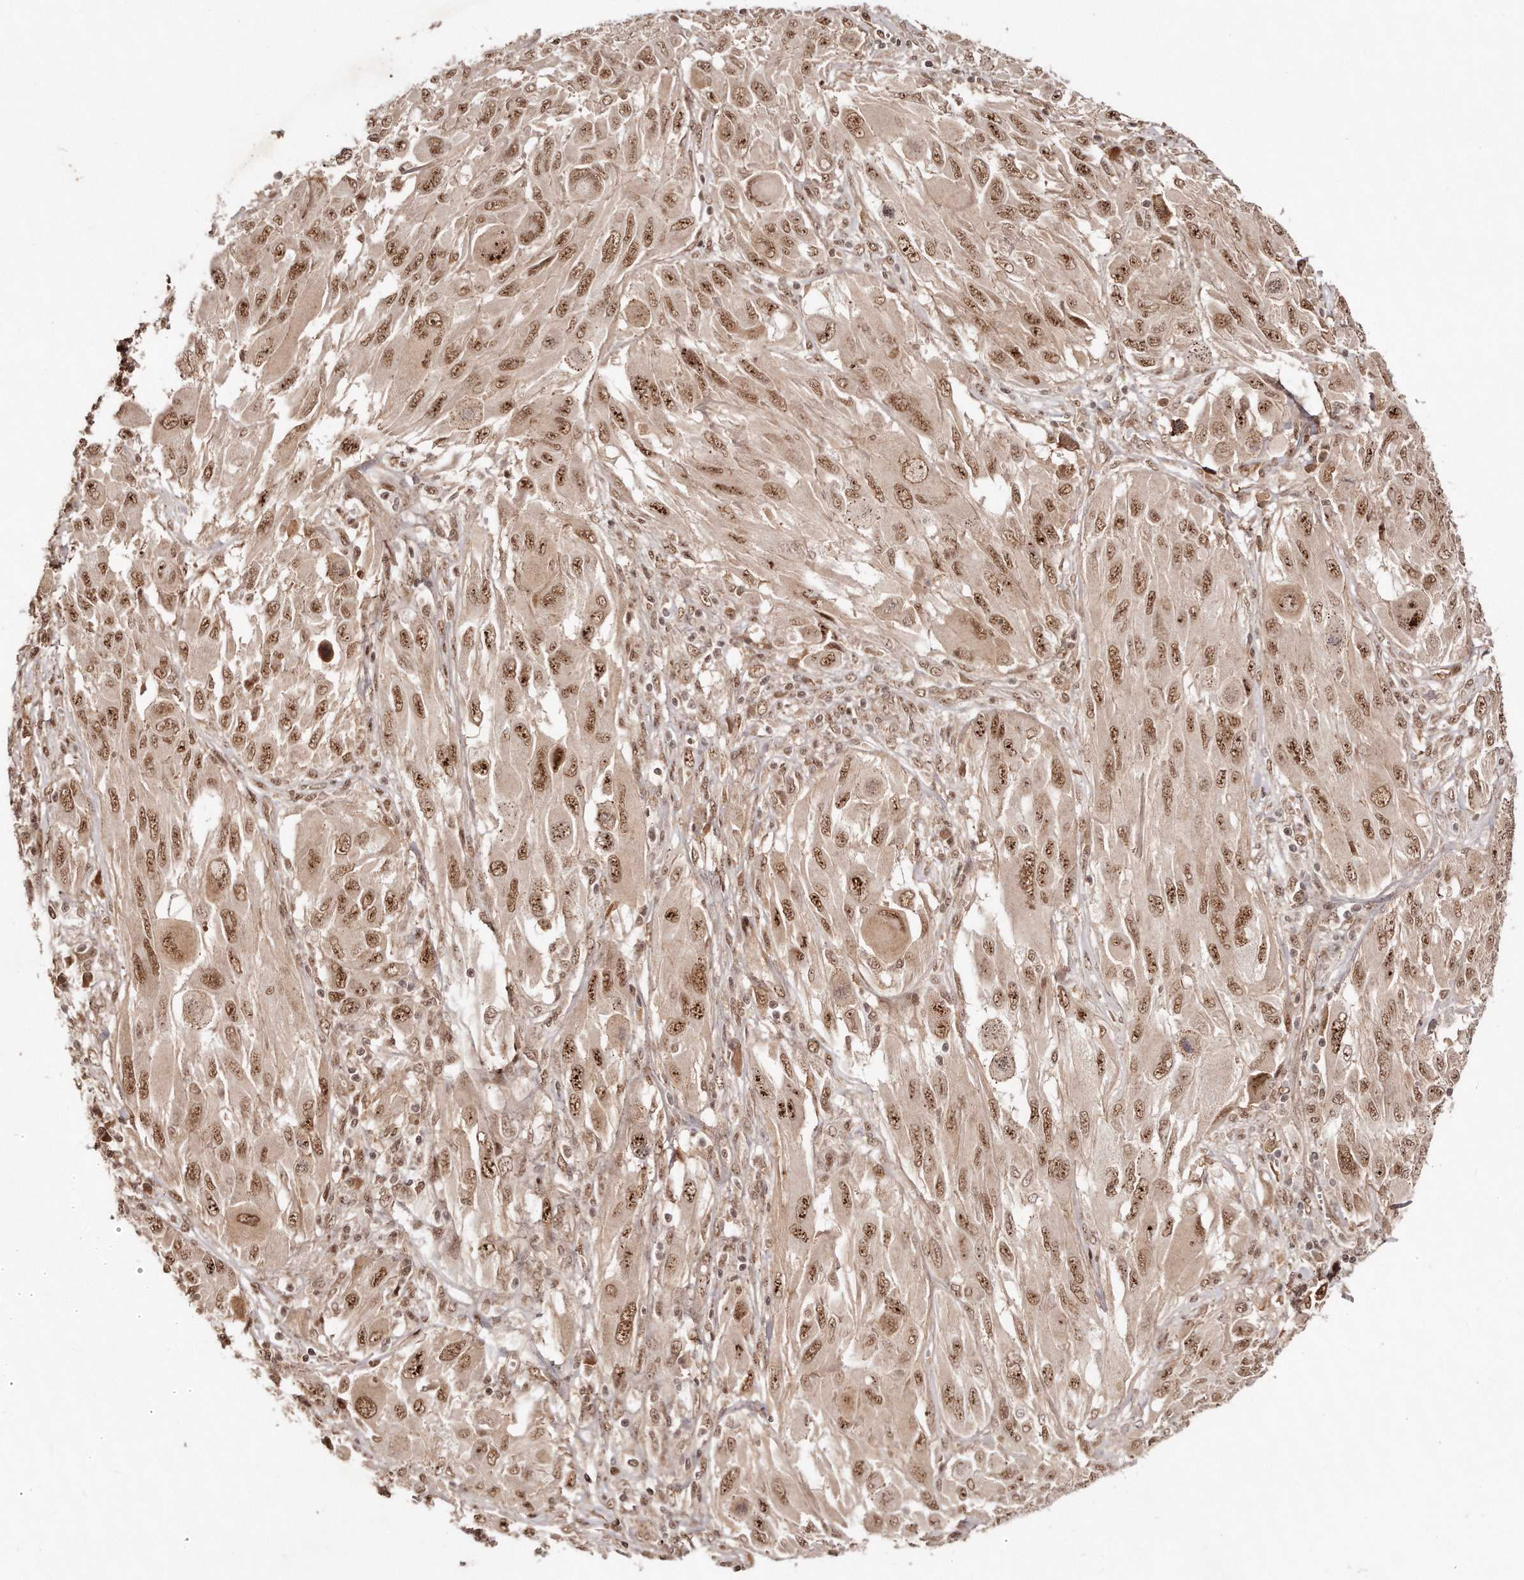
{"staining": {"intensity": "moderate", "quantity": ">75%", "location": "nuclear"}, "tissue": "melanoma", "cell_type": "Tumor cells", "image_type": "cancer", "snomed": [{"axis": "morphology", "description": "Malignant melanoma, NOS"}, {"axis": "topography", "description": "Skin"}], "caption": "Melanoma stained for a protein displays moderate nuclear positivity in tumor cells. The protein of interest is stained brown, and the nuclei are stained in blue (DAB (3,3'-diaminobenzidine) IHC with brightfield microscopy, high magnification).", "gene": "SOX4", "patient": {"sex": "female", "age": 91}}